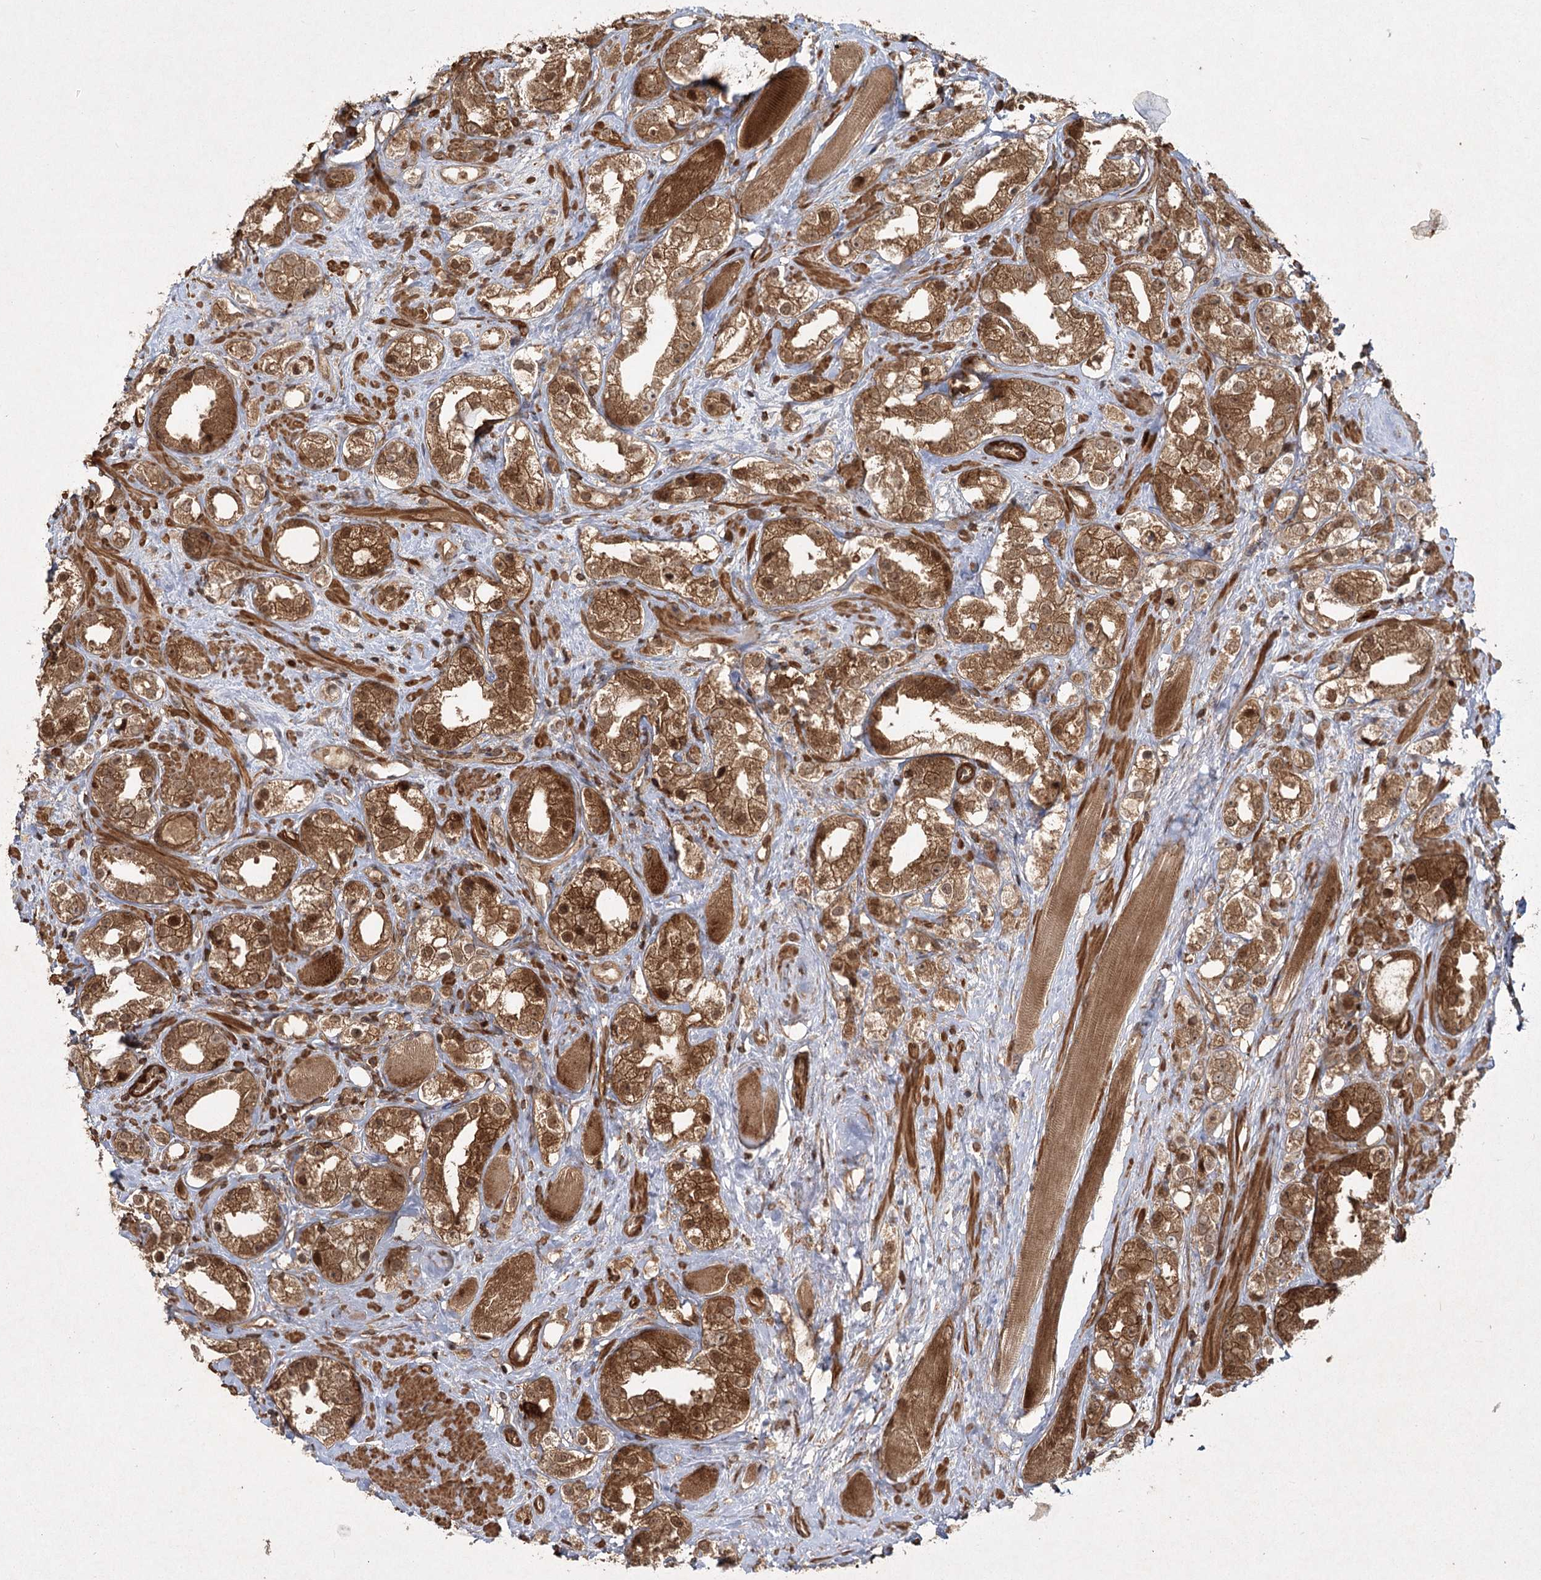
{"staining": {"intensity": "moderate", "quantity": ">75%", "location": "cytoplasmic/membranous,nuclear"}, "tissue": "prostate cancer", "cell_type": "Tumor cells", "image_type": "cancer", "snomed": [{"axis": "morphology", "description": "Adenocarcinoma, NOS"}, {"axis": "topography", "description": "Prostate"}], "caption": "This is an image of immunohistochemistry staining of prostate cancer (adenocarcinoma), which shows moderate staining in the cytoplasmic/membranous and nuclear of tumor cells.", "gene": "MDFIC", "patient": {"sex": "male", "age": 79}}